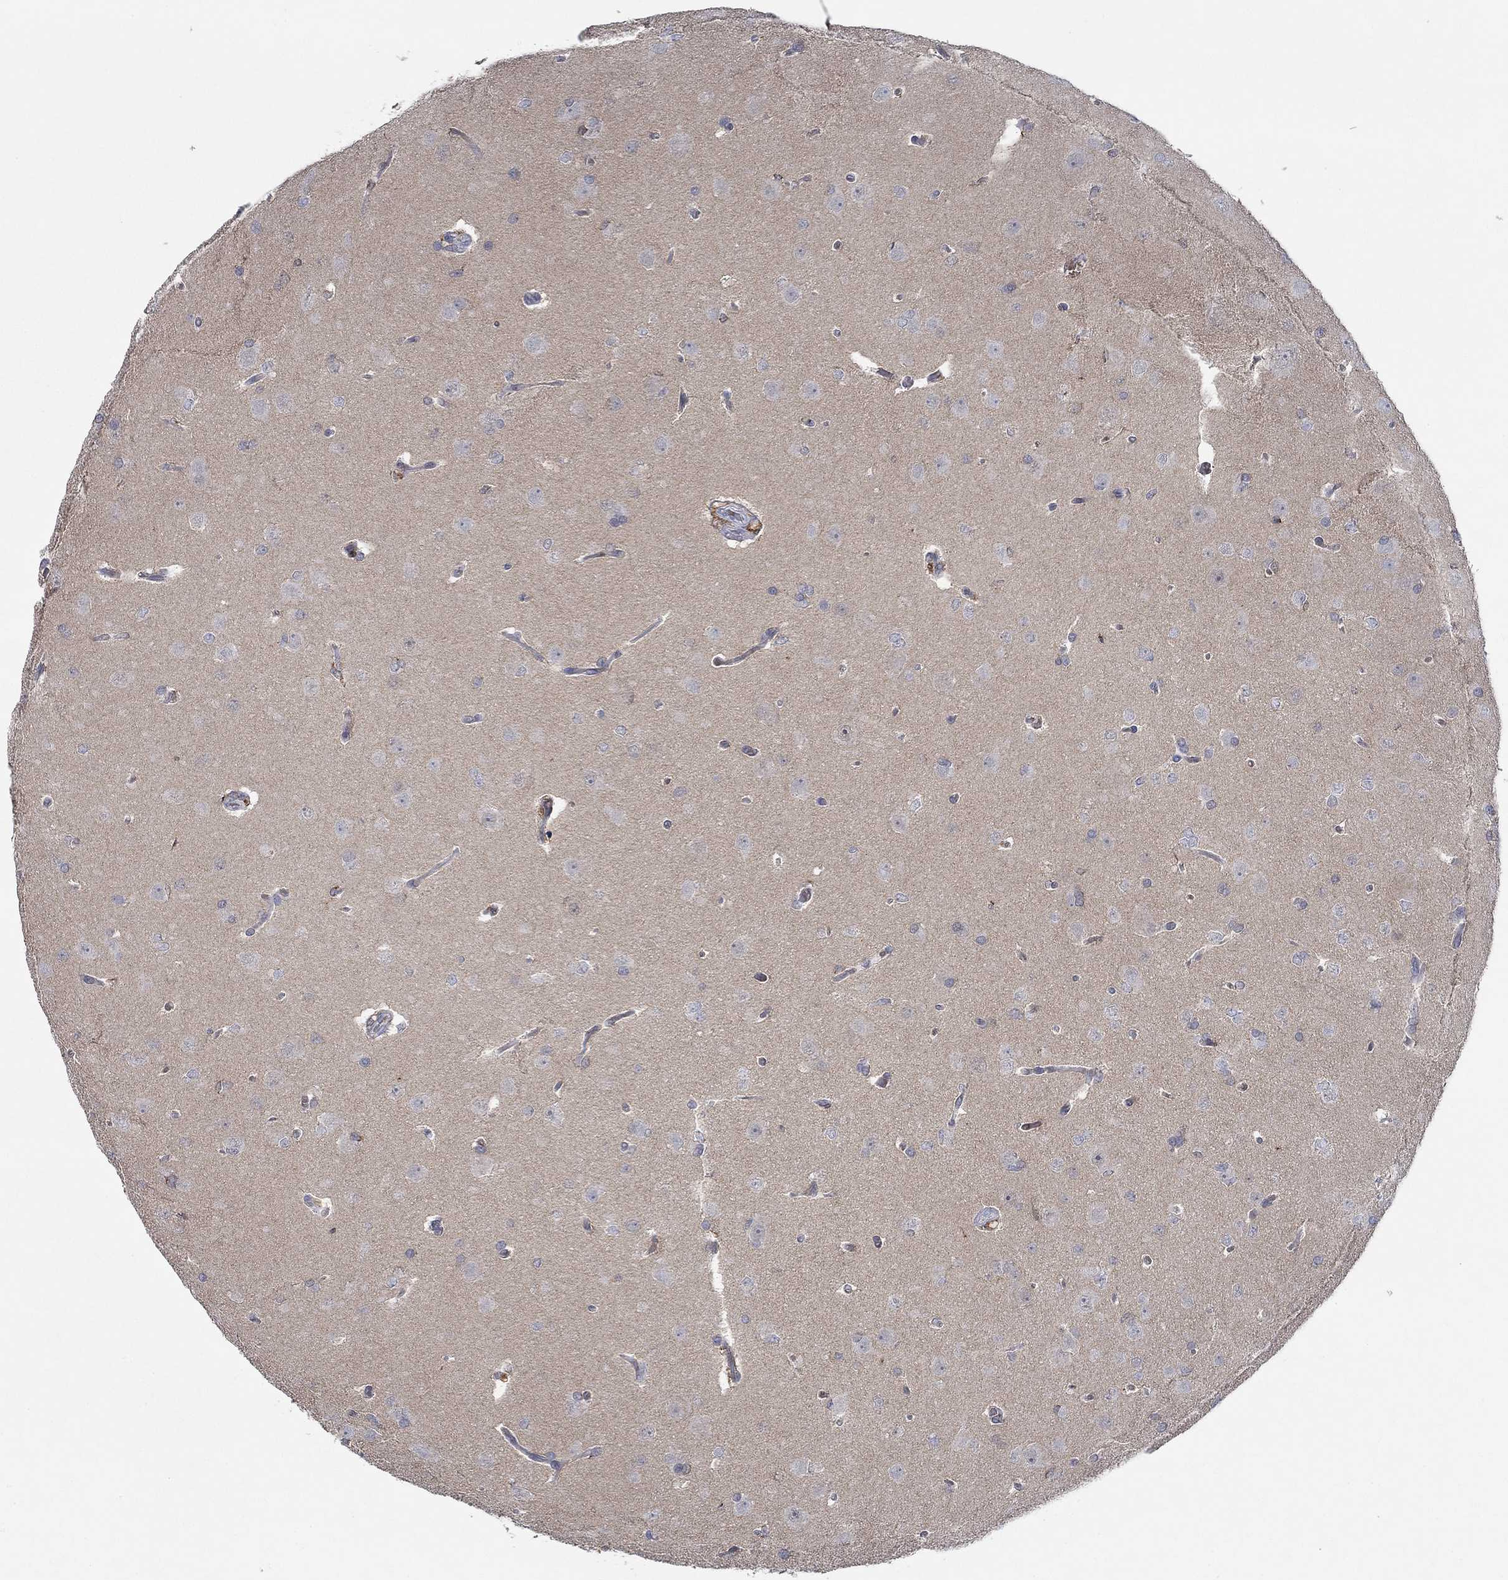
{"staining": {"intensity": "negative", "quantity": "none", "location": "none"}, "tissue": "glioma", "cell_type": "Tumor cells", "image_type": "cancer", "snomed": [{"axis": "morphology", "description": "Glioma, malignant, Low grade"}, {"axis": "topography", "description": "Brain"}], "caption": "A micrograph of malignant glioma (low-grade) stained for a protein shows no brown staining in tumor cells.", "gene": "MPP1", "patient": {"sex": "female", "age": 32}}